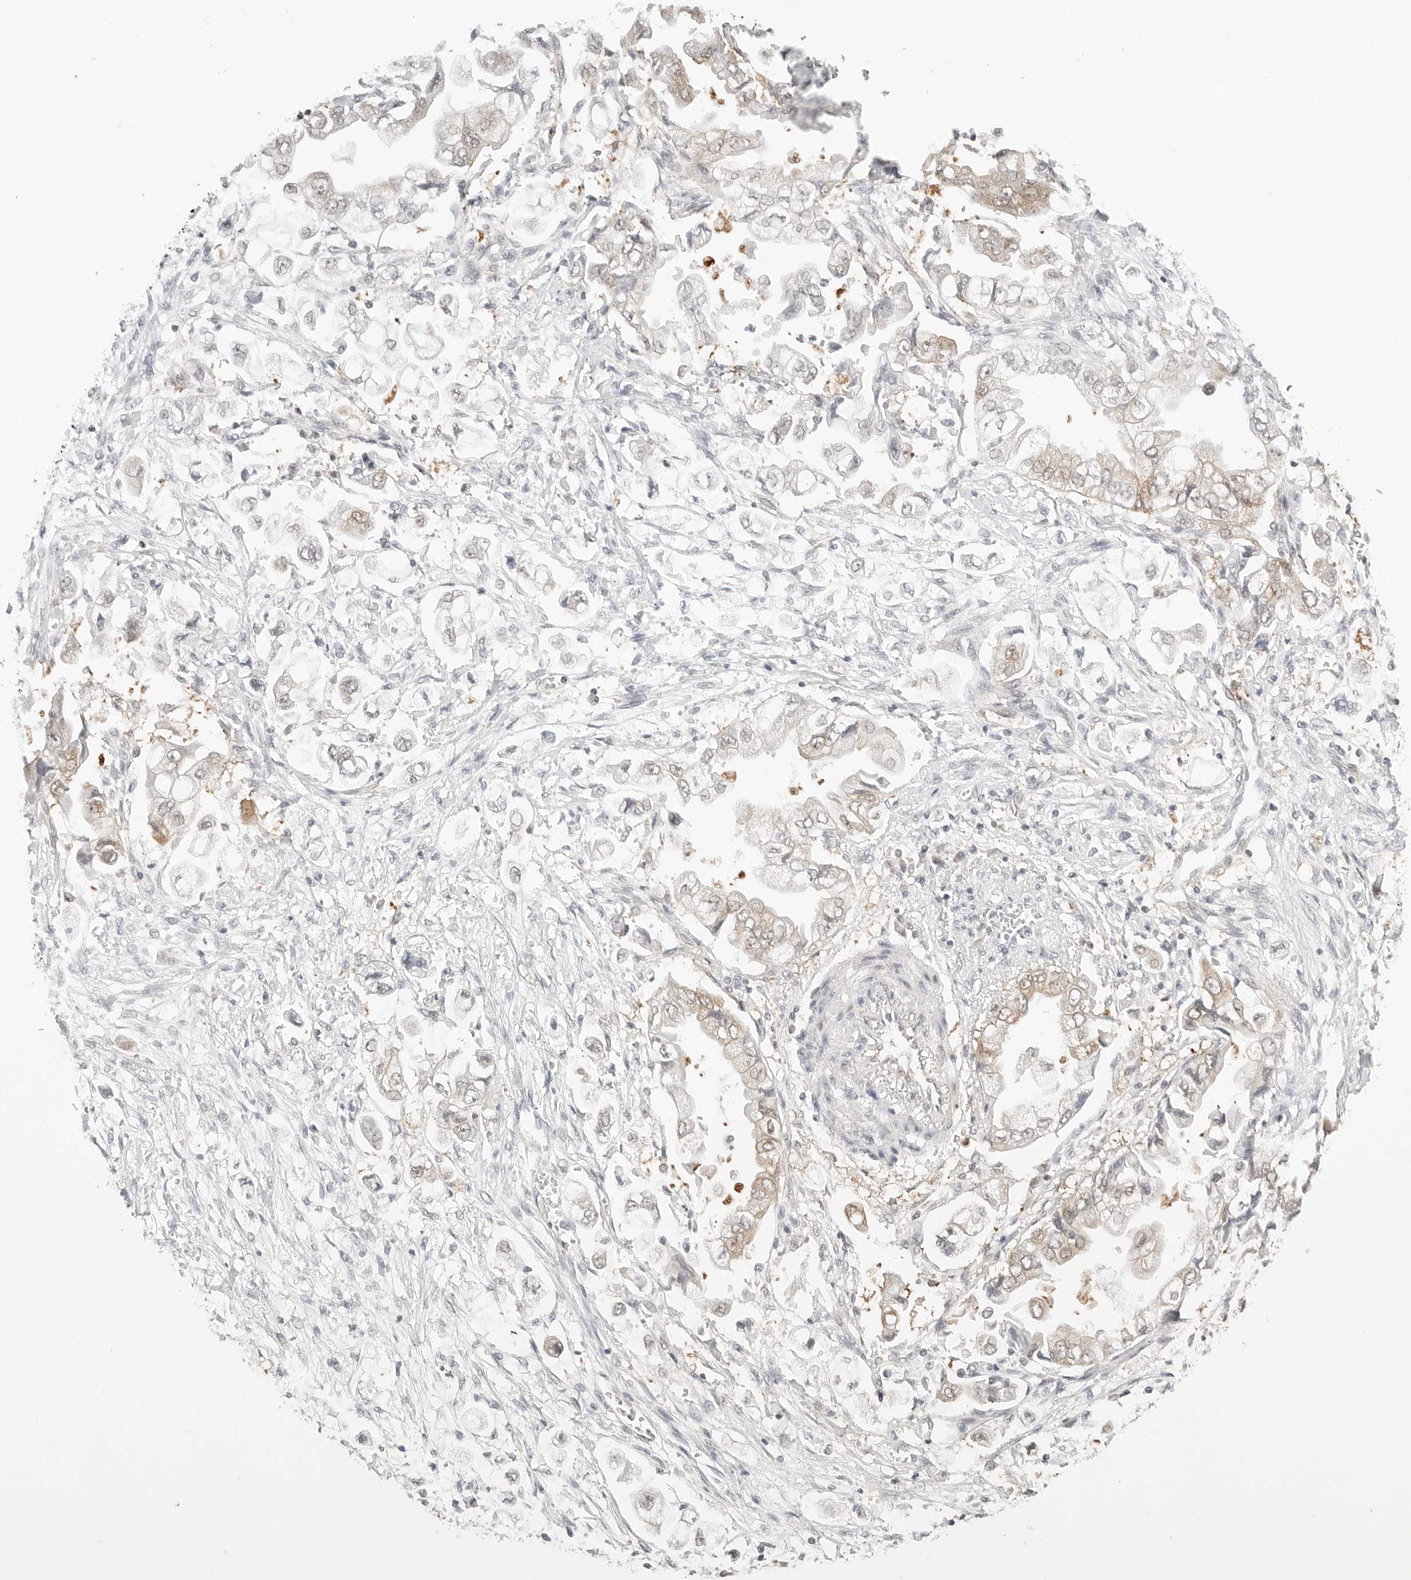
{"staining": {"intensity": "weak", "quantity": "<25%", "location": "cytoplasmic/membranous"}, "tissue": "stomach cancer", "cell_type": "Tumor cells", "image_type": "cancer", "snomed": [{"axis": "morphology", "description": "Adenocarcinoma, NOS"}, {"axis": "topography", "description": "Stomach"}], "caption": "Tumor cells are negative for protein expression in human stomach adenocarcinoma. The staining is performed using DAB (3,3'-diaminobenzidine) brown chromogen with nuclei counter-stained in using hematoxylin.", "gene": "NUDC", "patient": {"sex": "male", "age": 62}}